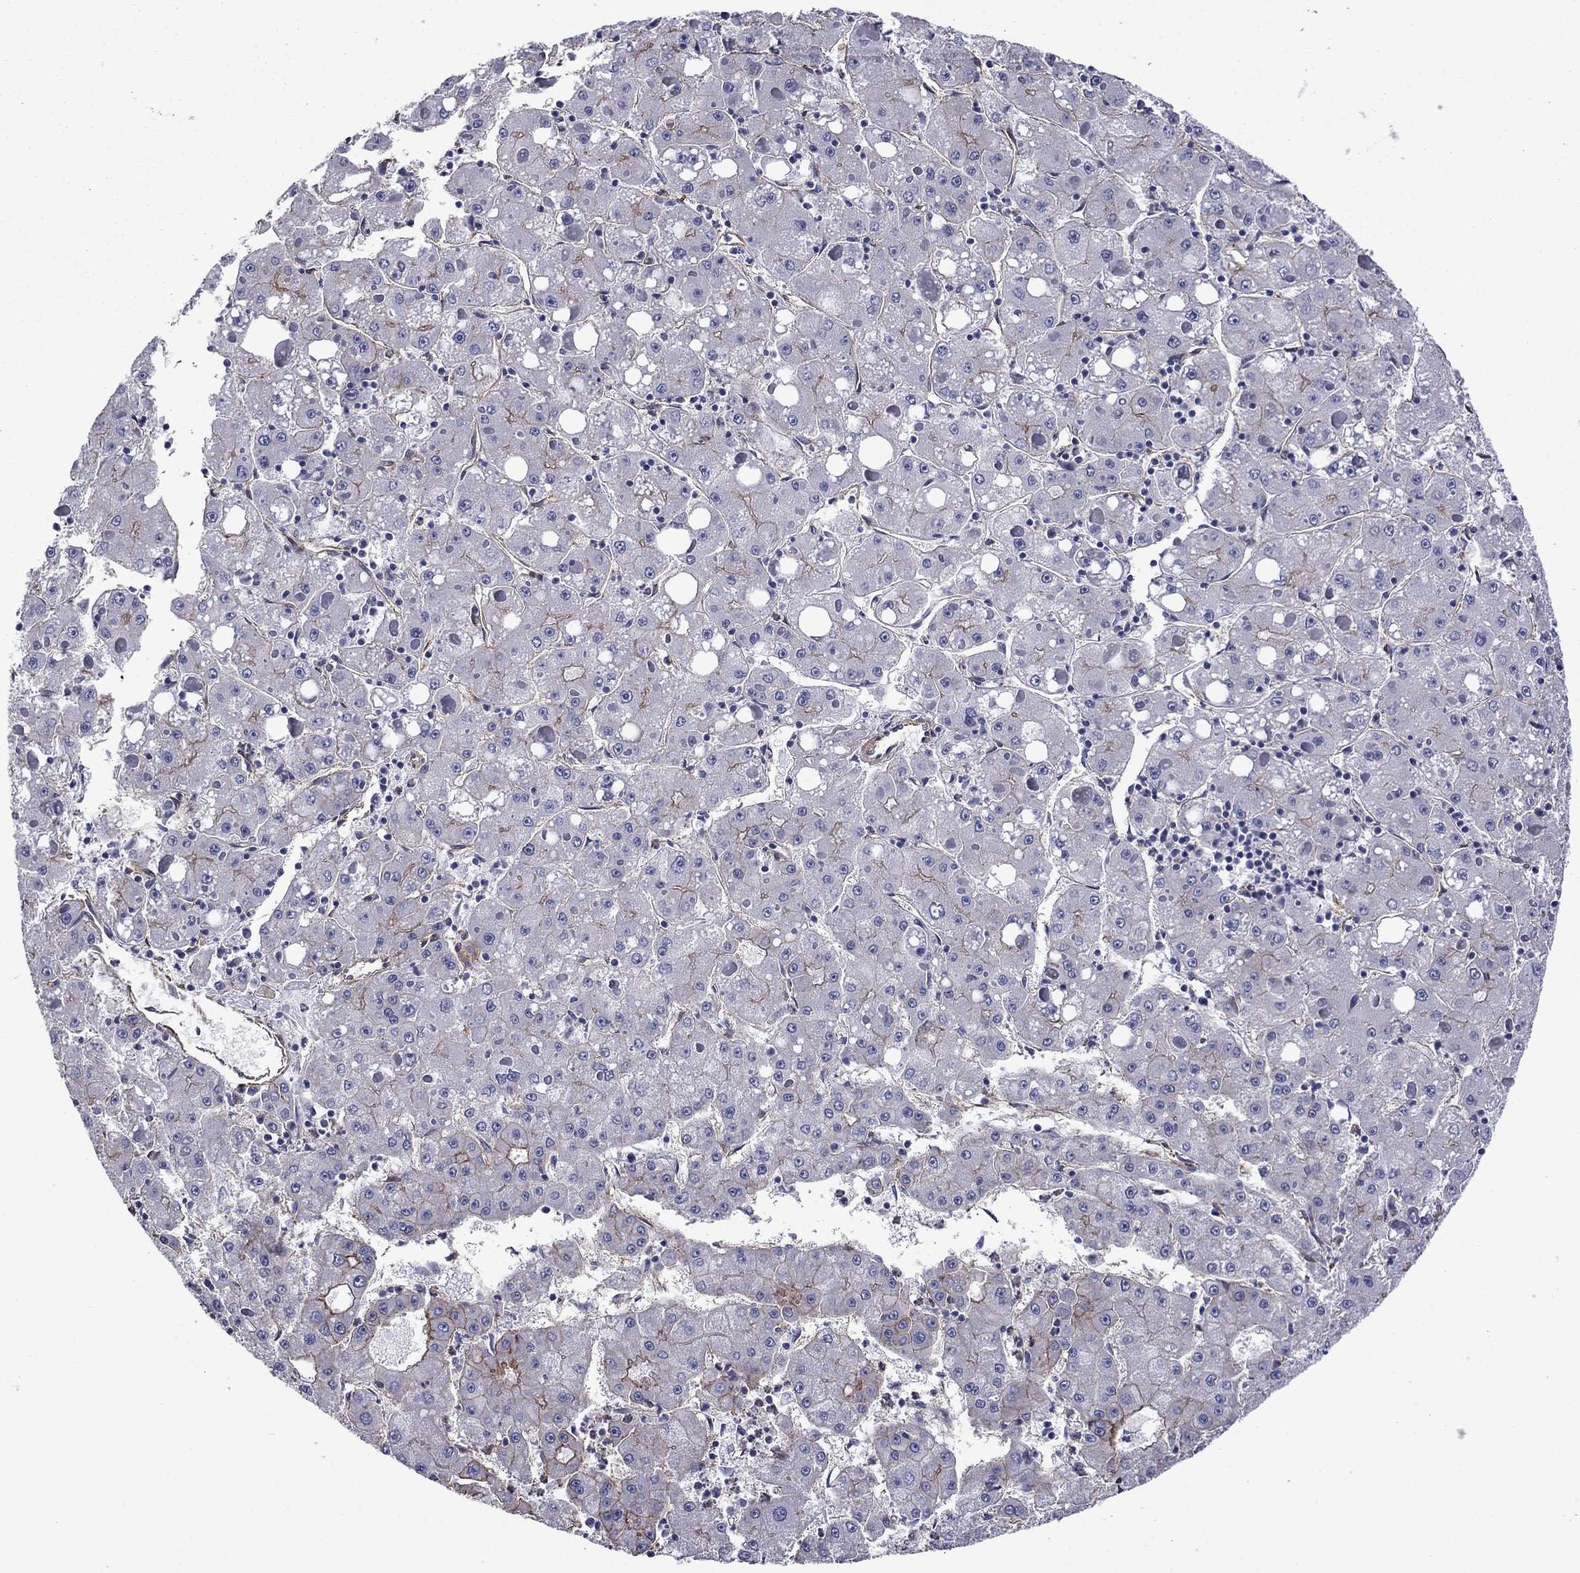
{"staining": {"intensity": "moderate", "quantity": "<25%", "location": "cytoplasmic/membranous"}, "tissue": "liver cancer", "cell_type": "Tumor cells", "image_type": "cancer", "snomed": [{"axis": "morphology", "description": "Carcinoma, Hepatocellular, NOS"}, {"axis": "topography", "description": "Liver"}], "caption": "Hepatocellular carcinoma (liver) stained with IHC demonstrates moderate cytoplasmic/membranous positivity in about <25% of tumor cells.", "gene": "TCHH", "patient": {"sex": "male", "age": 73}}